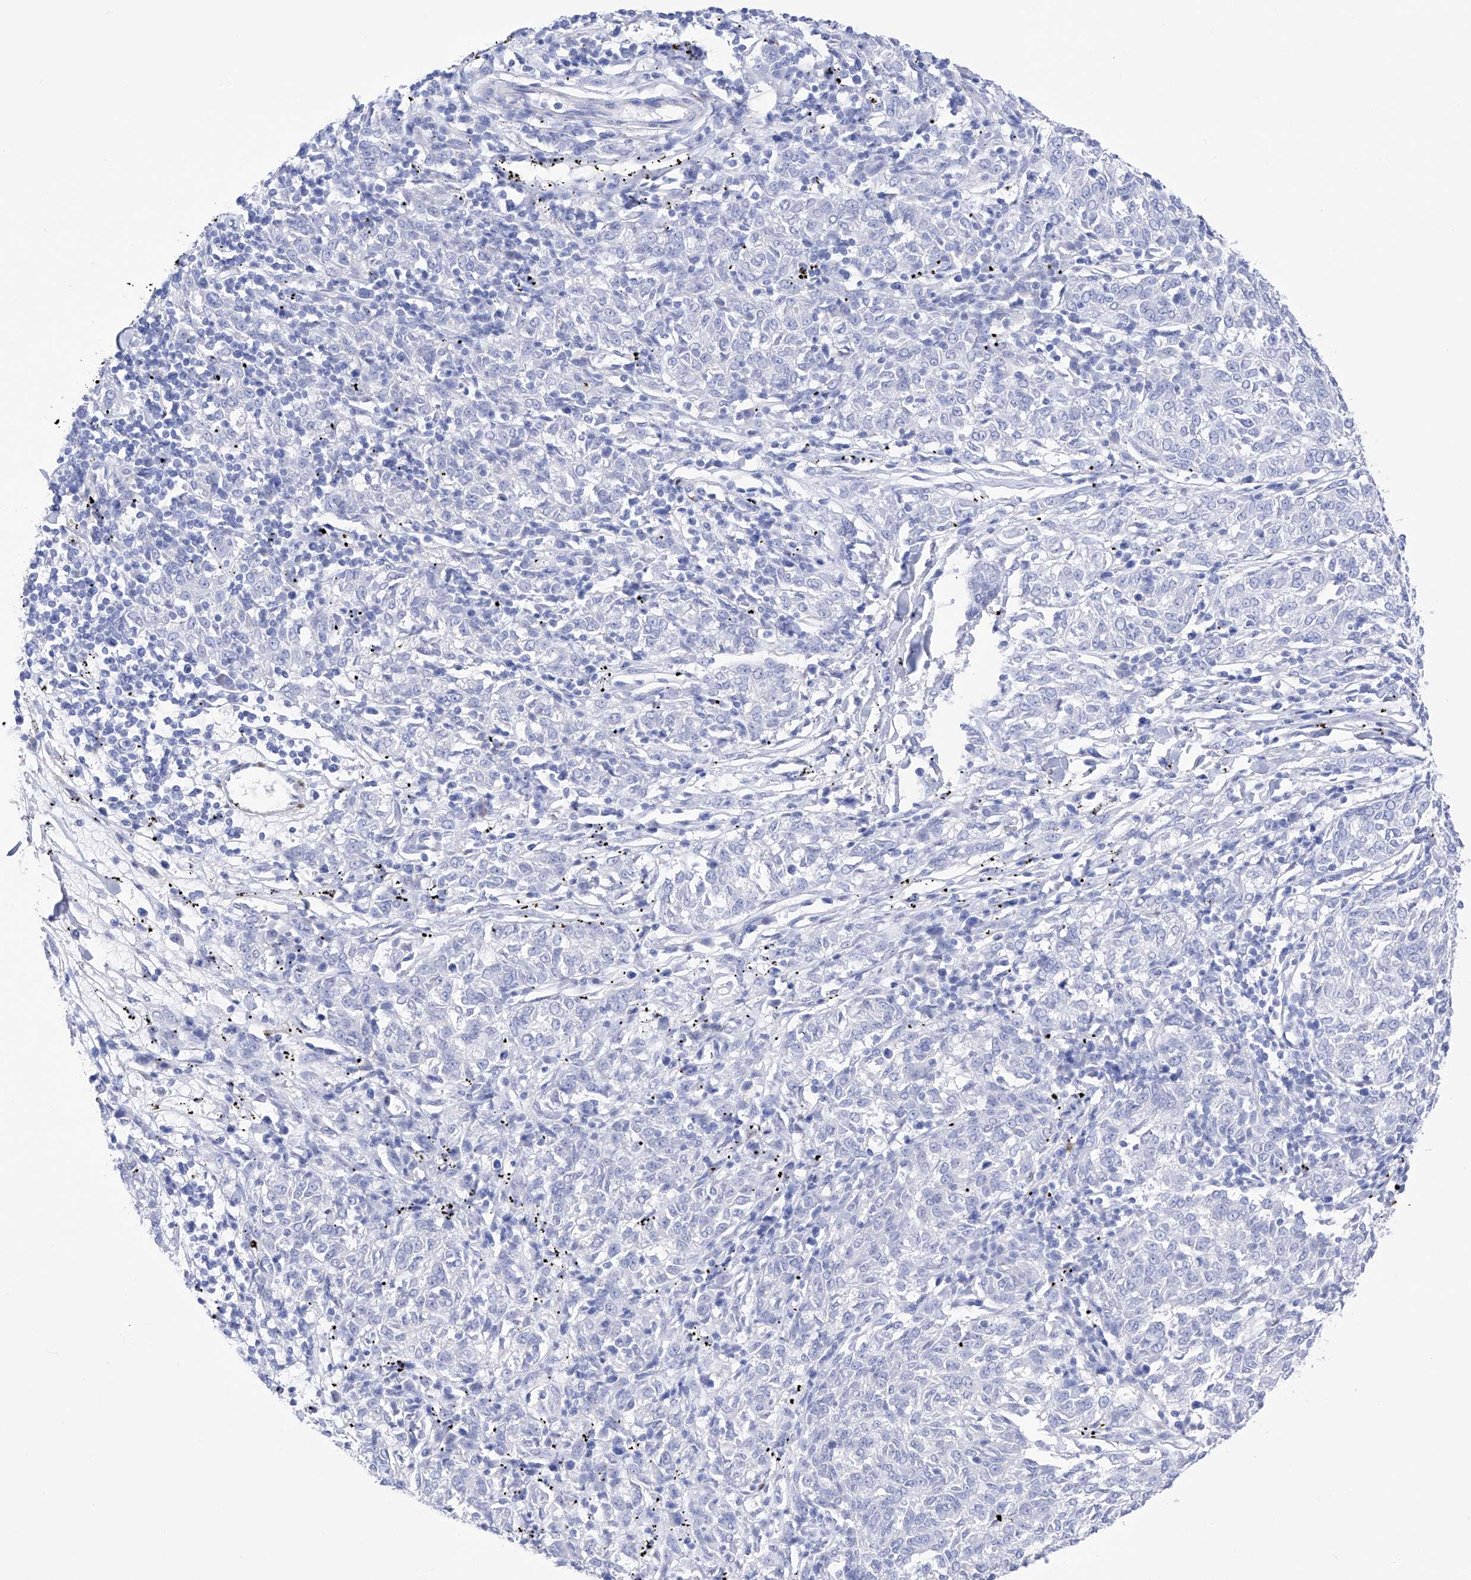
{"staining": {"intensity": "negative", "quantity": "none", "location": "none"}, "tissue": "melanoma", "cell_type": "Tumor cells", "image_type": "cancer", "snomed": [{"axis": "morphology", "description": "Malignant melanoma, NOS"}, {"axis": "topography", "description": "Skin"}], "caption": "Tumor cells are negative for brown protein staining in melanoma.", "gene": "TRPC7", "patient": {"sex": "female", "age": 72}}